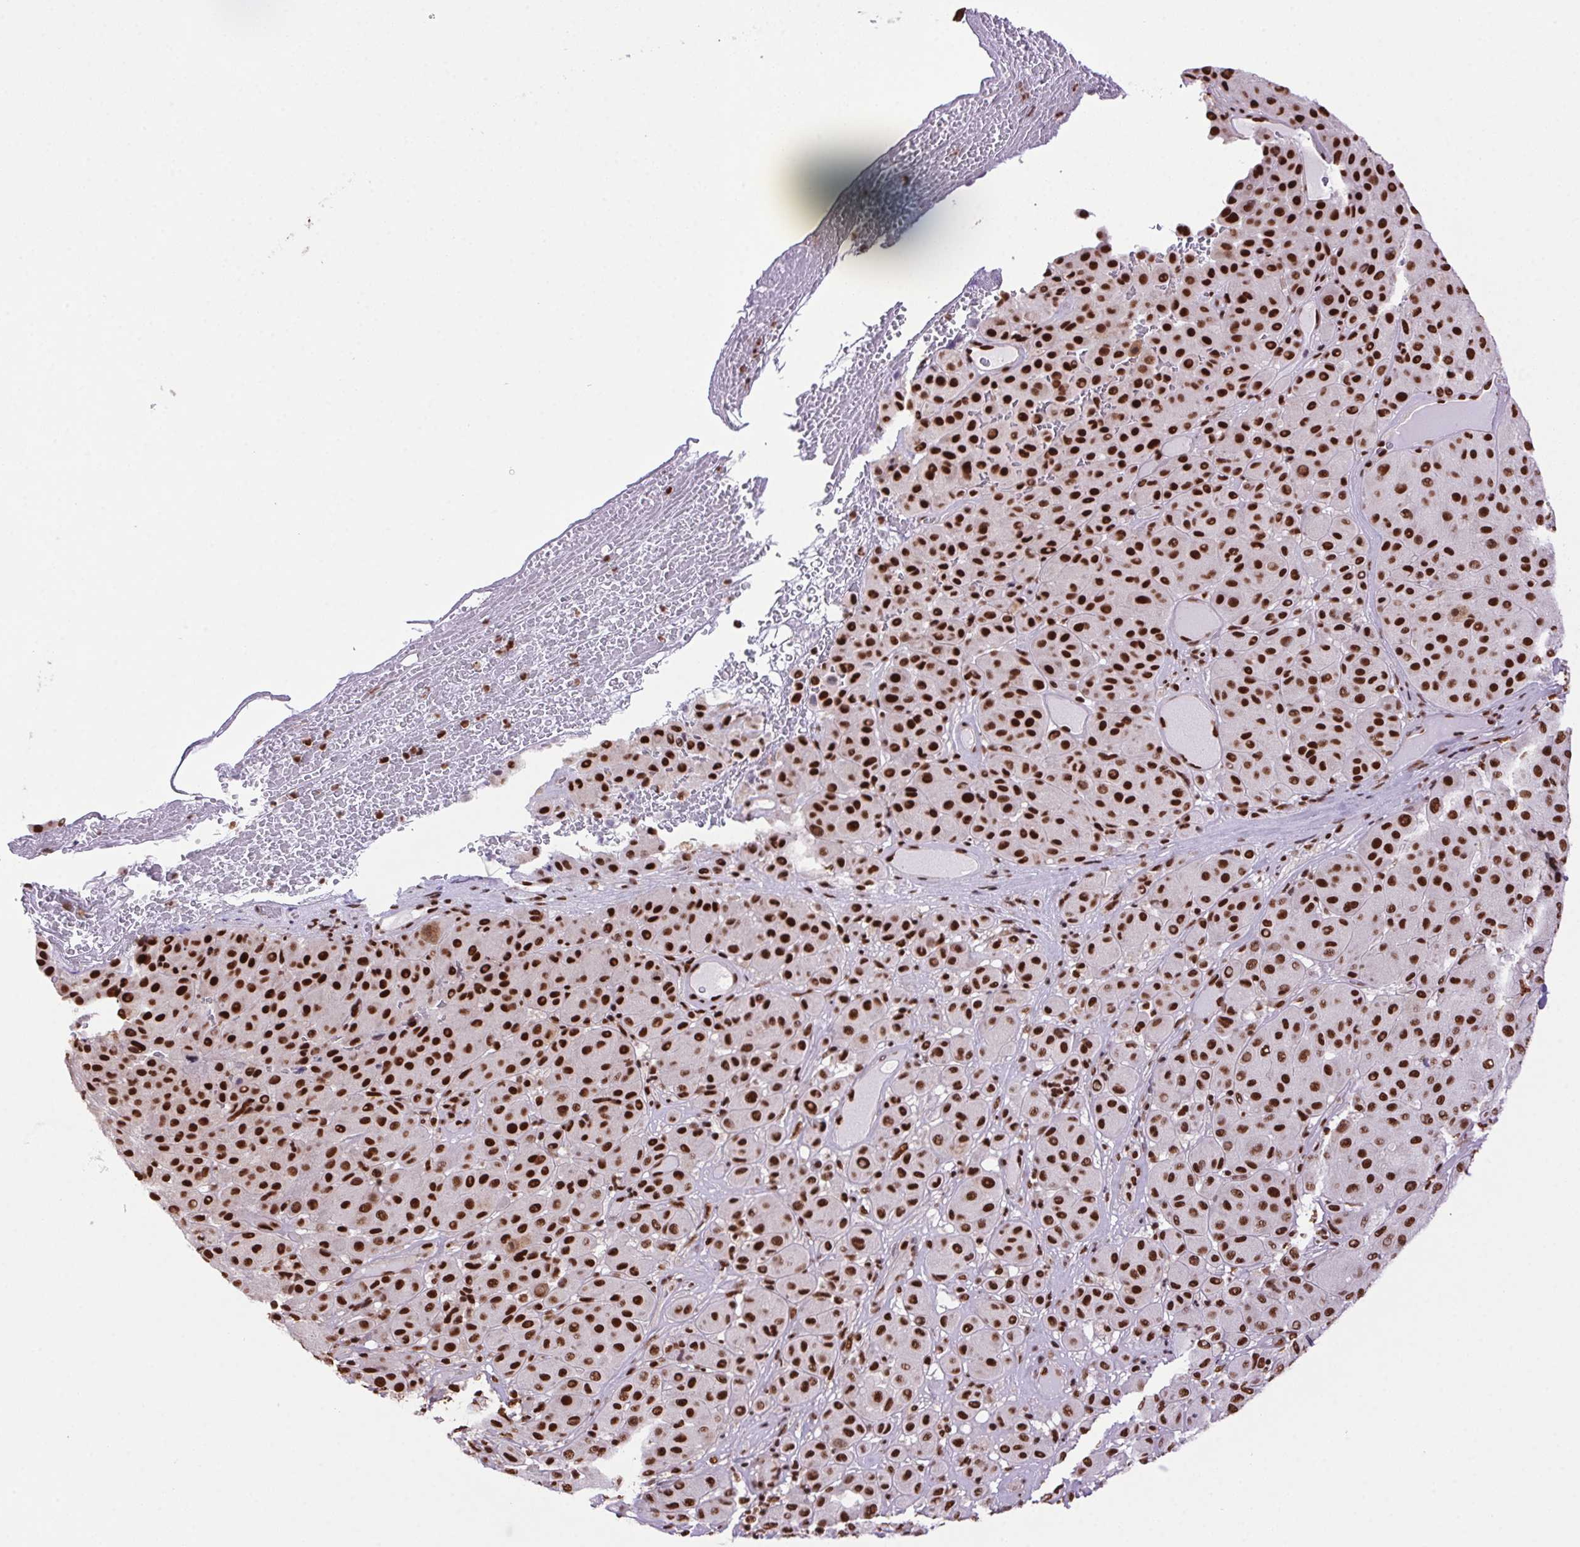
{"staining": {"intensity": "strong", "quantity": ">75%", "location": "nuclear"}, "tissue": "melanoma", "cell_type": "Tumor cells", "image_type": "cancer", "snomed": [{"axis": "morphology", "description": "Malignant melanoma, Metastatic site"}, {"axis": "topography", "description": "Smooth muscle"}], "caption": "A brown stain labels strong nuclear expression of a protein in malignant melanoma (metastatic site) tumor cells.", "gene": "ZNF207", "patient": {"sex": "male", "age": 41}}